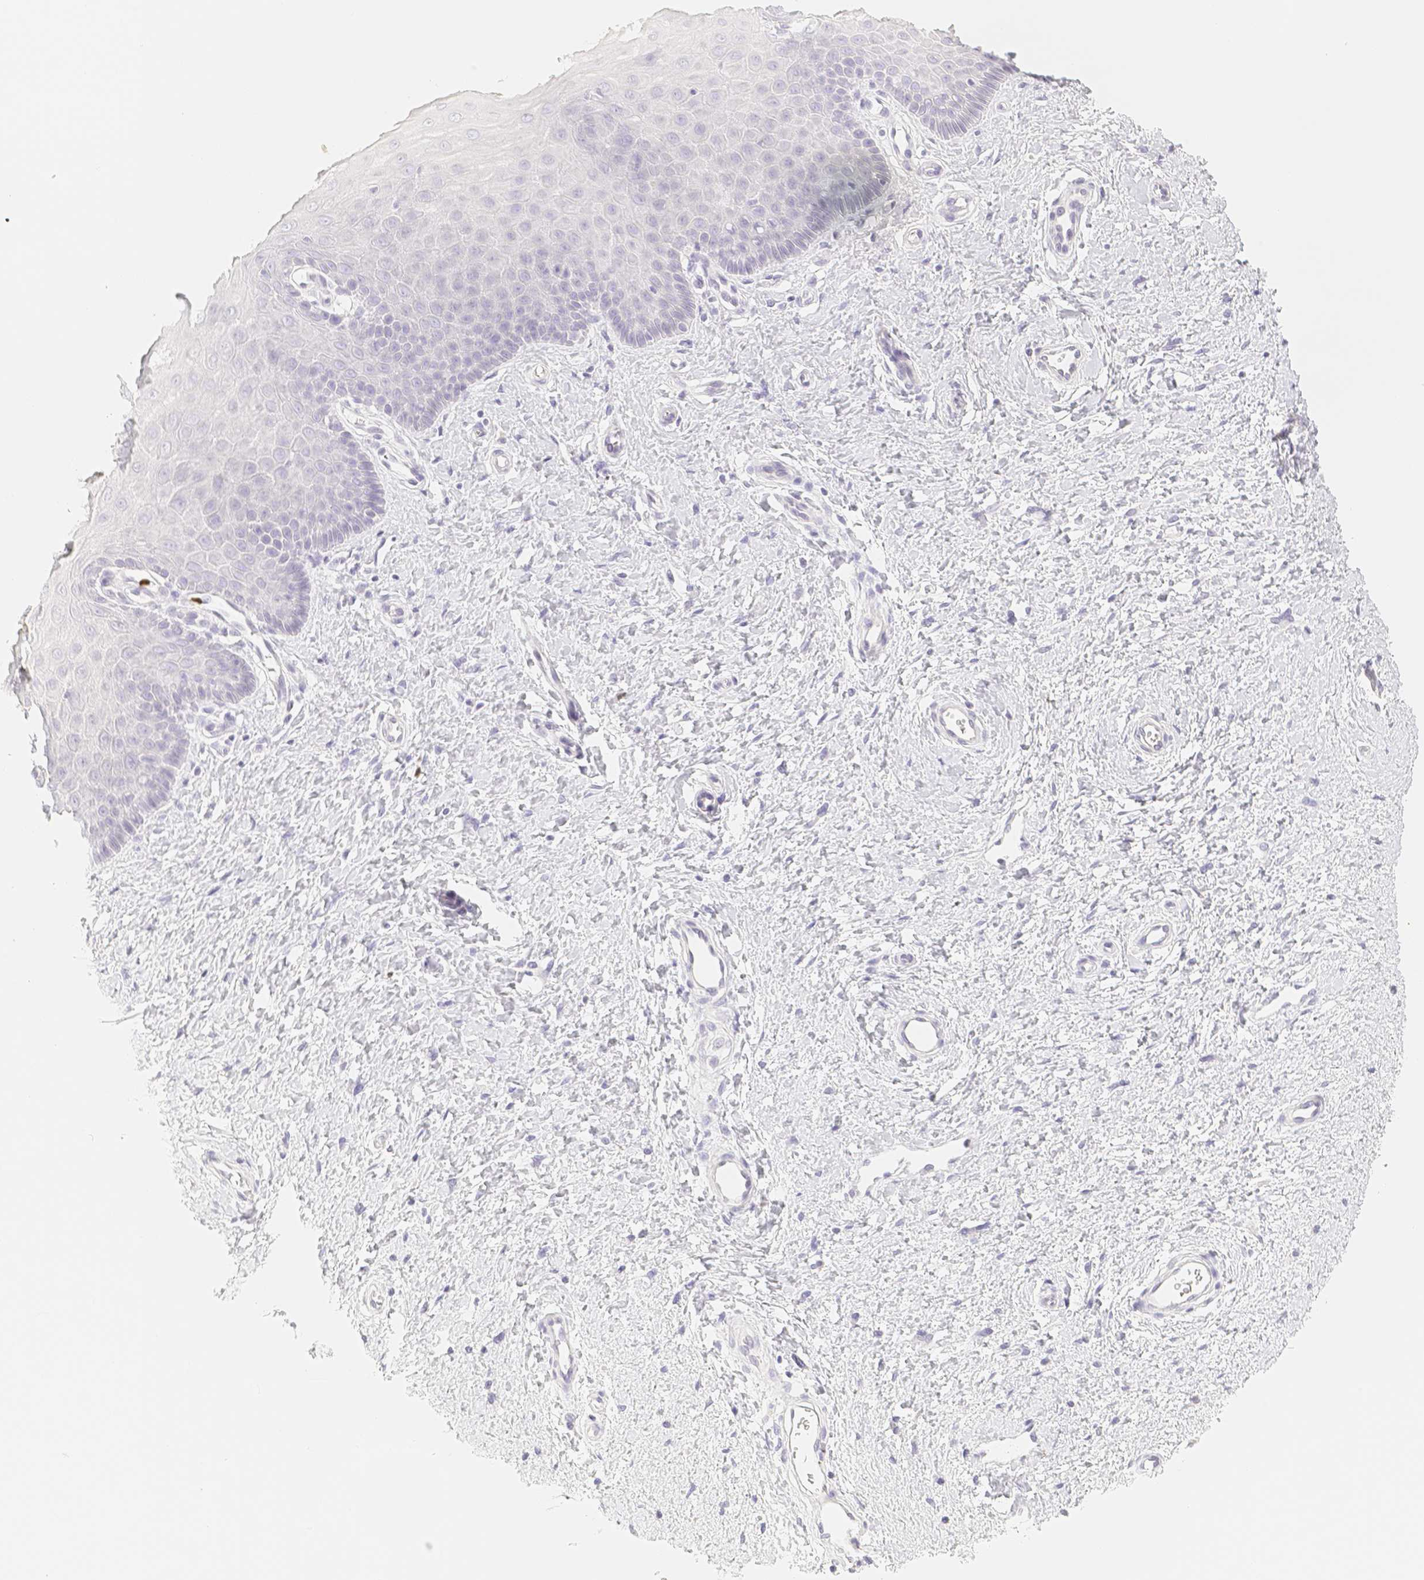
{"staining": {"intensity": "negative", "quantity": "none", "location": "none"}, "tissue": "cervix", "cell_type": "Glandular cells", "image_type": "normal", "snomed": [{"axis": "morphology", "description": "Normal tissue, NOS"}, {"axis": "topography", "description": "Cervix"}], "caption": "High power microscopy photomicrograph of an IHC histopathology image of unremarkable cervix, revealing no significant expression in glandular cells. (Brightfield microscopy of DAB immunohistochemistry (IHC) at high magnification).", "gene": "PADI4", "patient": {"sex": "female", "age": 55}}